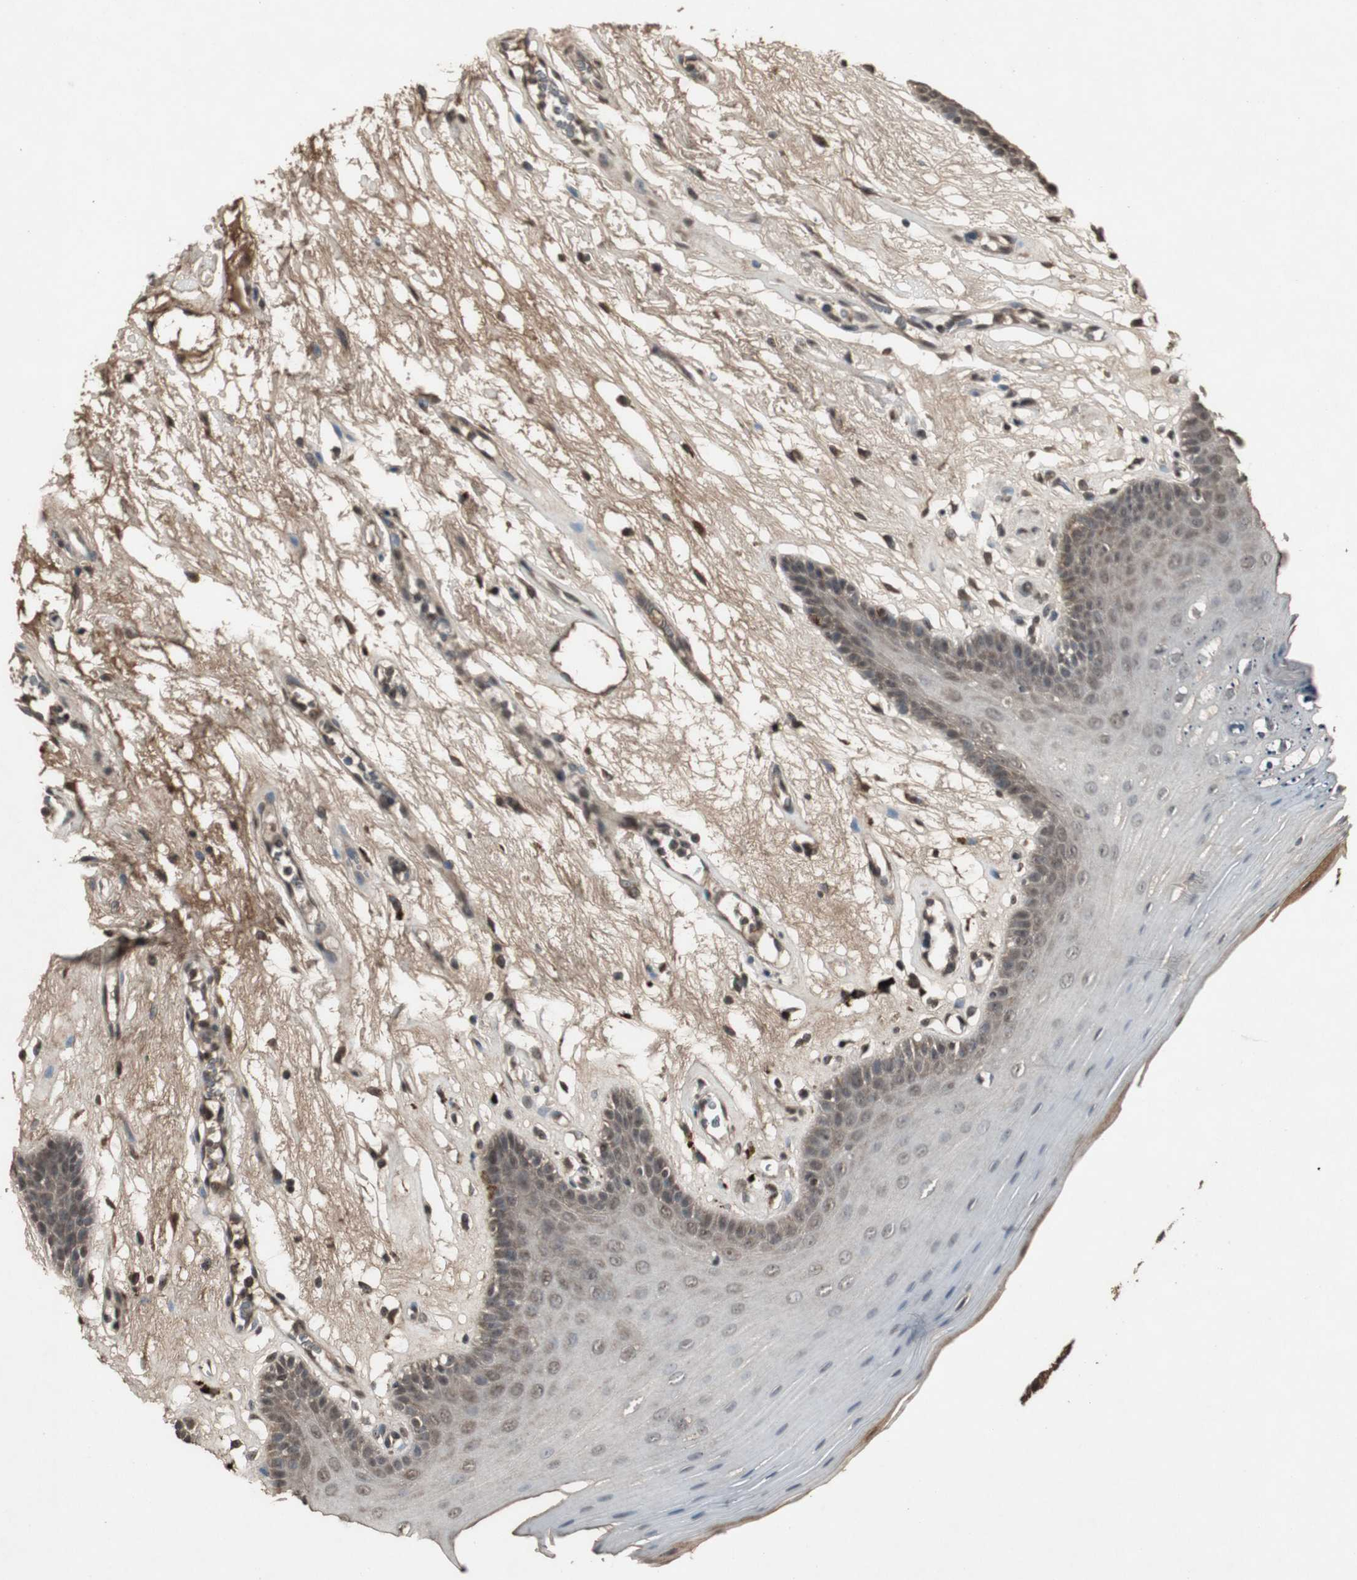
{"staining": {"intensity": "moderate", "quantity": "25%-75%", "location": "cytoplasmic/membranous,nuclear"}, "tissue": "oral mucosa", "cell_type": "Squamous epithelial cells", "image_type": "normal", "snomed": [{"axis": "morphology", "description": "Normal tissue, NOS"}, {"axis": "morphology", "description": "Squamous cell carcinoma, NOS"}, {"axis": "topography", "description": "Skeletal muscle"}, {"axis": "topography", "description": "Oral tissue"}, {"axis": "topography", "description": "Head-Neck"}], "caption": "Immunohistochemistry (IHC) micrograph of normal oral mucosa: human oral mucosa stained using IHC demonstrates medium levels of moderate protein expression localized specifically in the cytoplasmic/membranous,nuclear of squamous epithelial cells, appearing as a cytoplasmic/membranous,nuclear brown color.", "gene": "EMX1", "patient": {"sex": "male", "age": 71}}